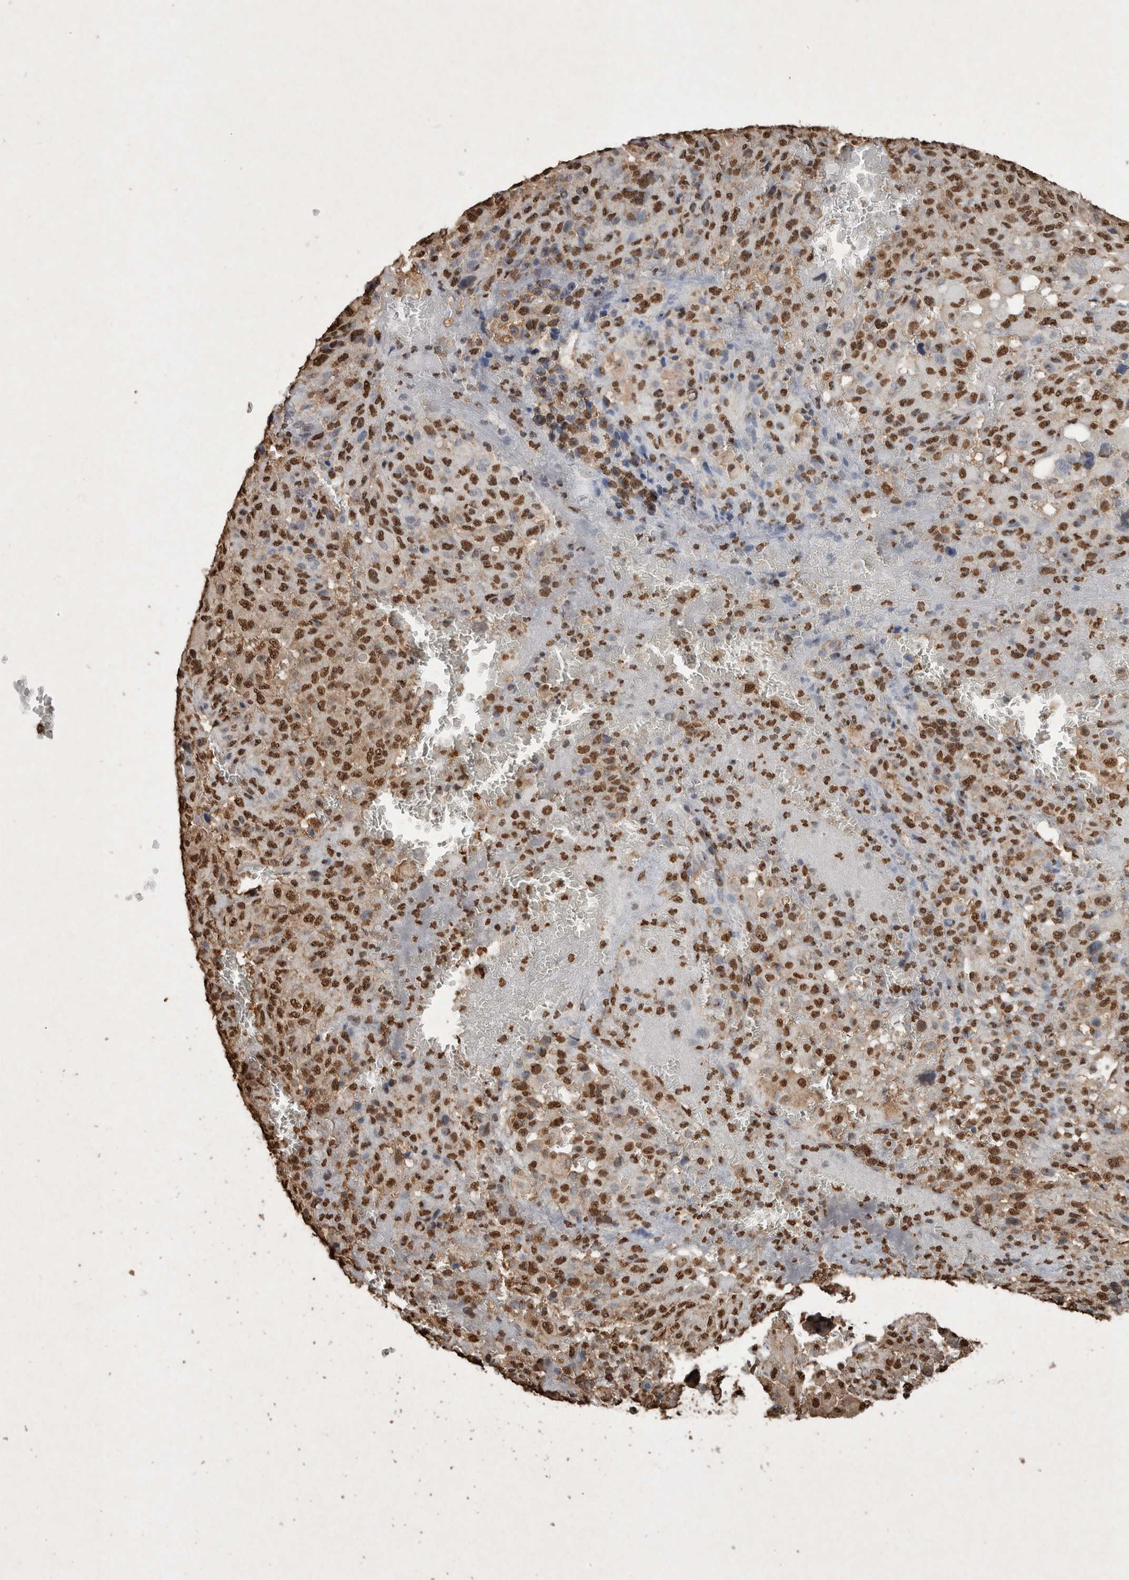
{"staining": {"intensity": "strong", "quantity": ">75%", "location": "nuclear"}, "tissue": "melanoma", "cell_type": "Tumor cells", "image_type": "cancer", "snomed": [{"axis": "morphology", "description": "Malignant melanoma, Metastatic site"}, {"axis": "topography", "description": "Skin"}], "caption": "Melanoma was stained to show a protein in brown. There is high levels of strong nuclear positivity in approximately >75% of tumor cells.", "gene": "FSTL3", "patient": {"sex": "female", "age": 74}}